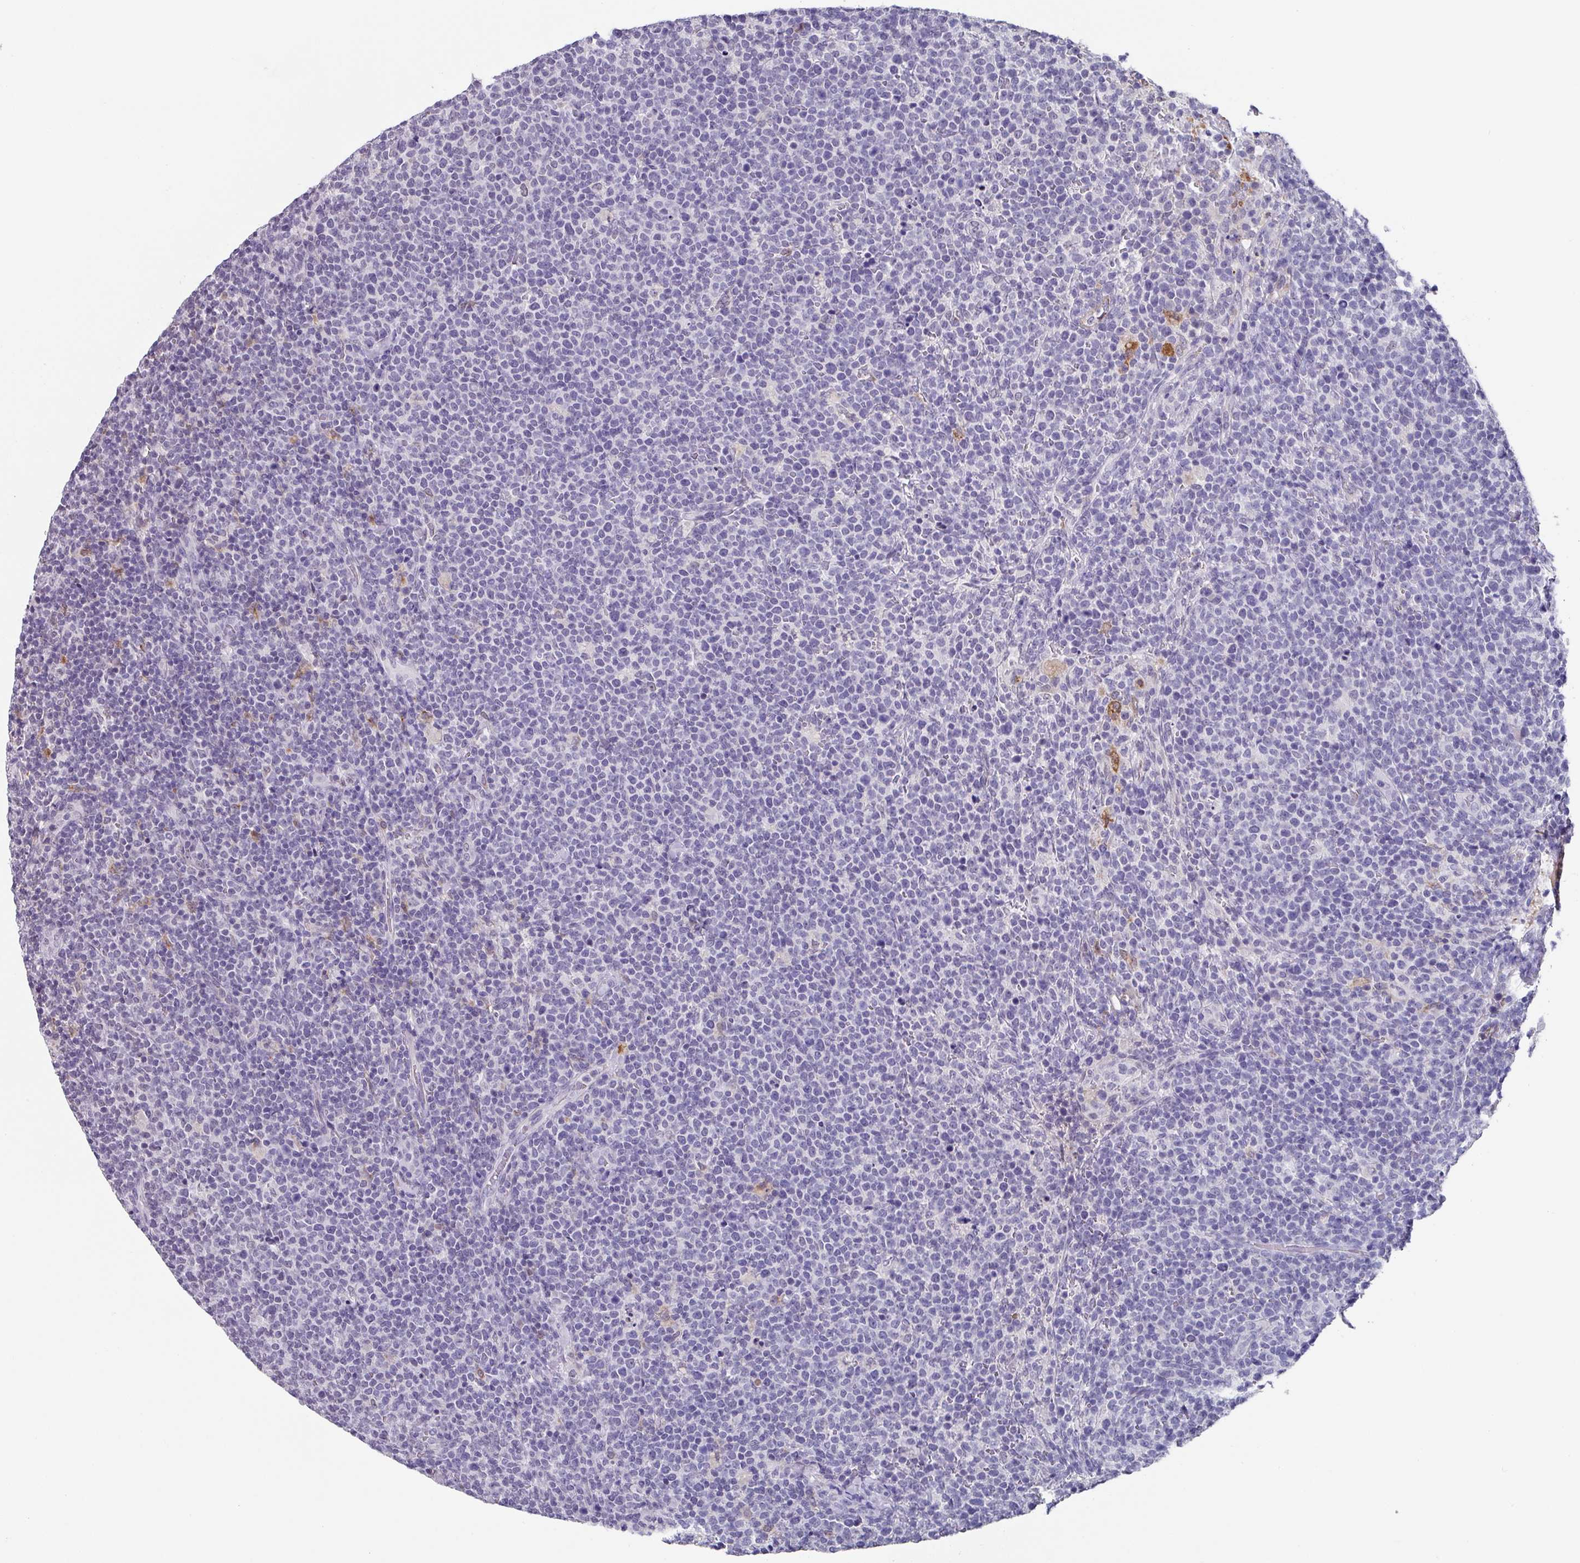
{"staining": {"intensity": "negative", "quantity": "none", "location": "none"}, "tissue": "lymphoma", "cell_type": "Tumor cells", "image_type": "cancer", "snomed": [{"axis": "morphology", "description": "Malignant lymphoma, non-Hodgkin's type, High grade"}, {"axis": "topography", "description": "Lymph node"}], "caption": "IHC image of neoplastic tissue: human lymphoma stained with DAB shows no significant protein positivity in tumor cells.", "gene": "C1QB", "patient": {"sex": "male", "age": 61}}